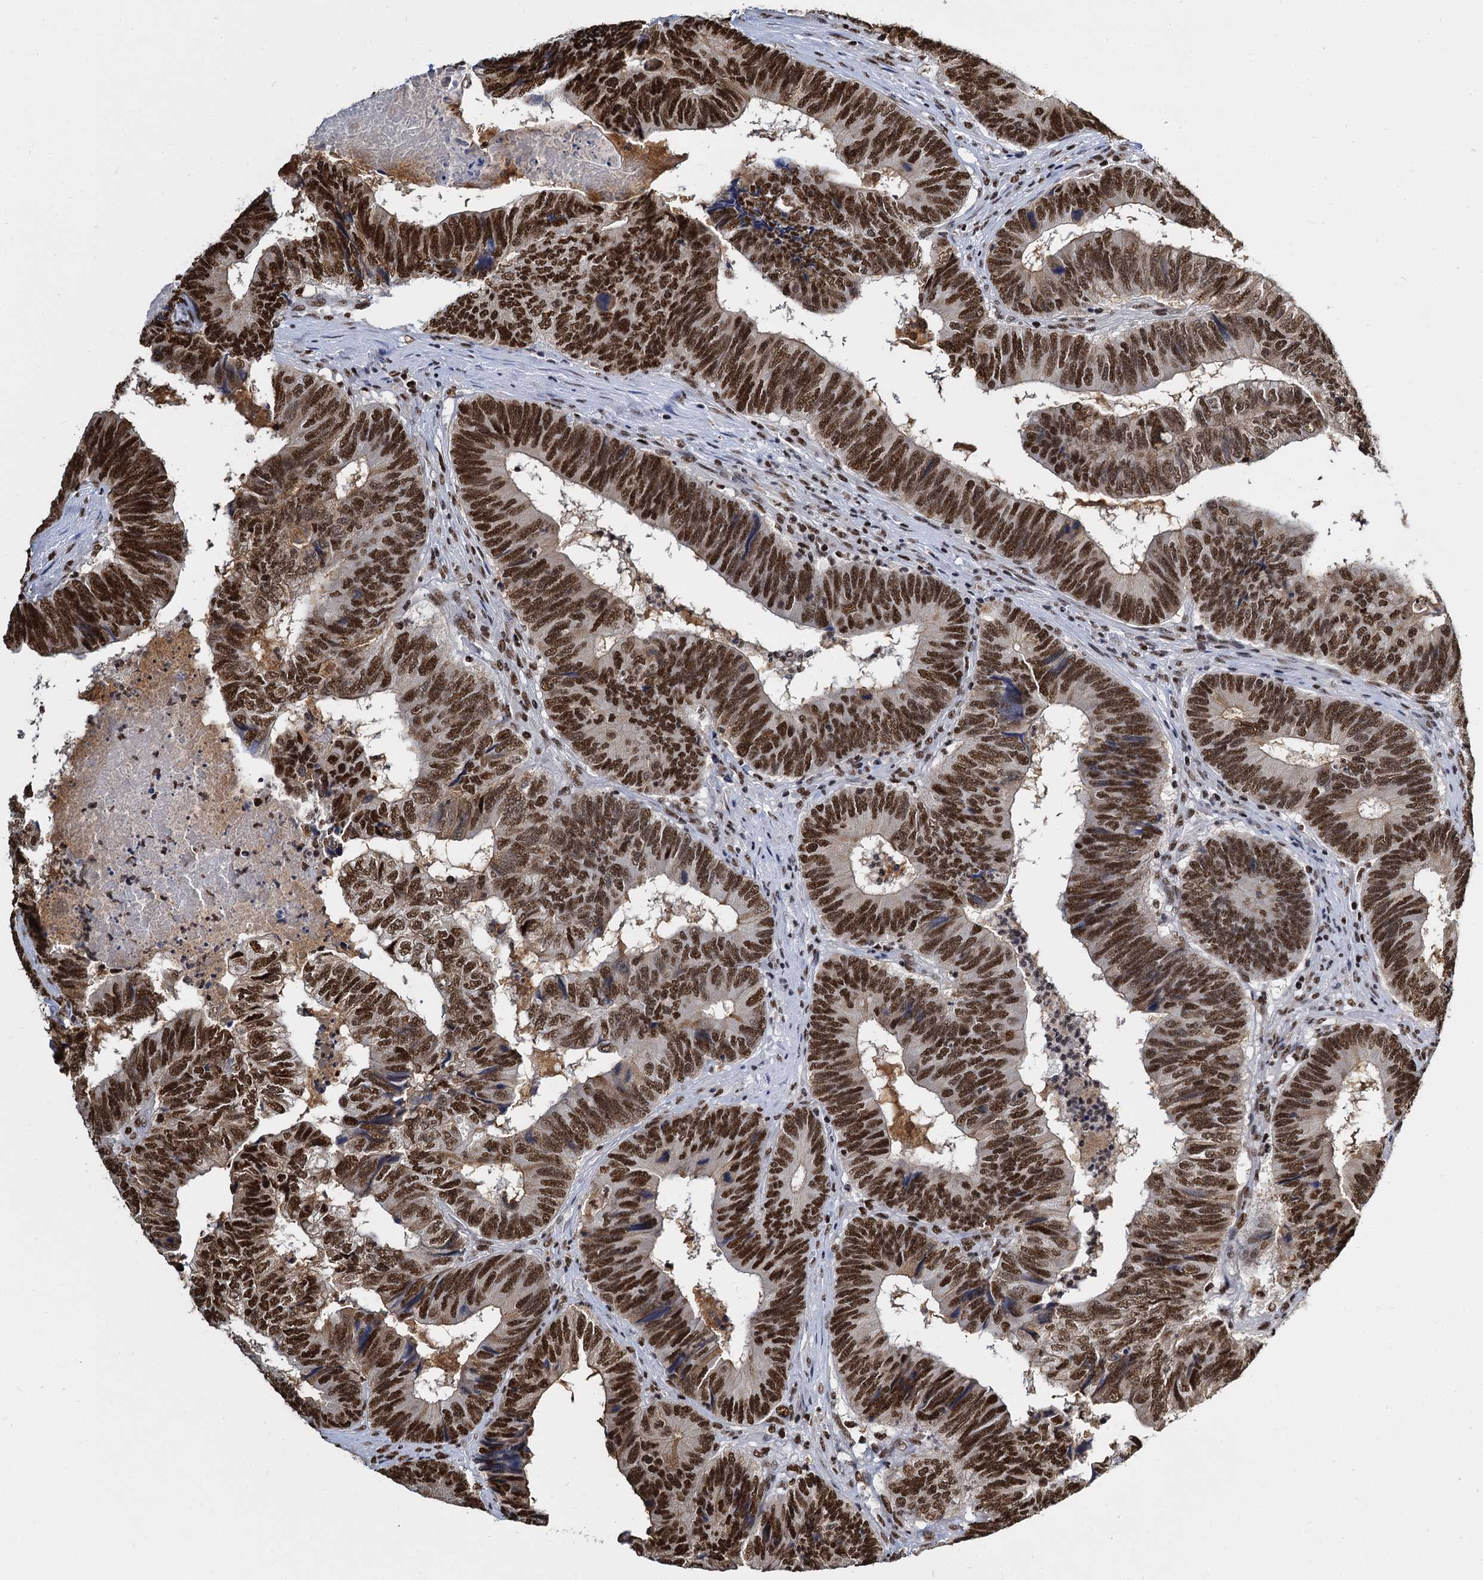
{"staining": {"intensity": "strong", "quantity": ">75%", "location": "nuclear"}, "tissue": "colorectal cancer", "cell_type": "Tumor cells", "image_type": "cancer", "snomed": [{"axis": "morphology", "description": "Adenocarcinoma, NOS"}, {"axis": "topography", "description": "Colon"}], "caption": "Brown immunohistochemical staining in colorectal cancer (adenocarcinoma) exhibits strong nuclear staining in approximately >75% of tumor cells.", "gene": "DCPS", "patient": {"sex": "female", "age": 67}}